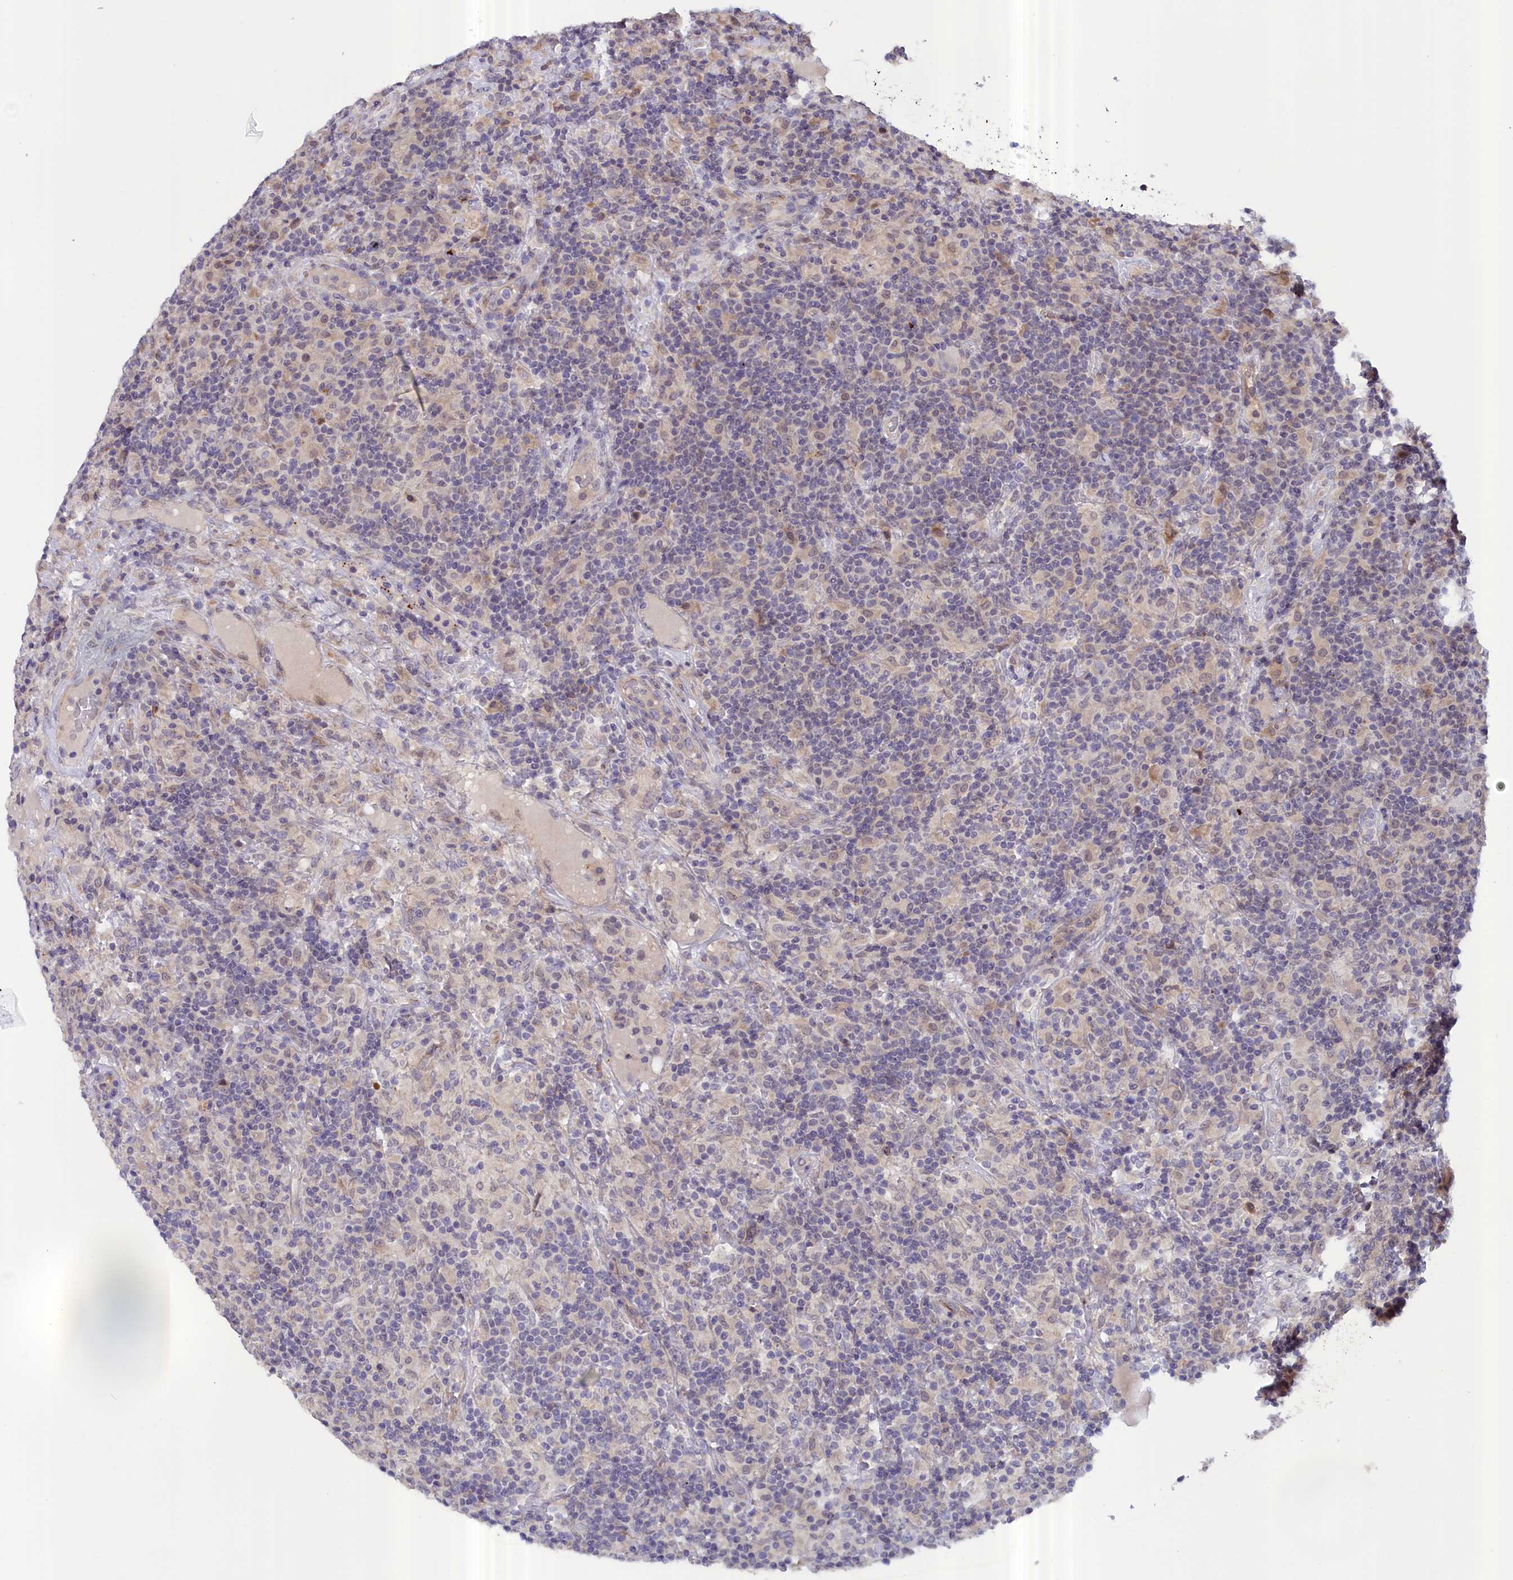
{"staining": {"intensity": "negative", "quantity": "none", "location": "none"}, "tissue": "lymphoma", "cell_type": "Tumor cells", "image_type": "cancer", "snomed": [{"axis": "morphology", "description": "Hodgkin's disease, NOS"}, {"axis": "topography", "description": "Lymph node"}], "caption": "Tumor cells are negative for protein expression in human Hodgkin's disease. The staining is performed using DAB brown chromogen with nuclei counter-stained in using hematoxylin.", "gene": "IGFALS", "patient": {"sex": "male", "age": 70}}